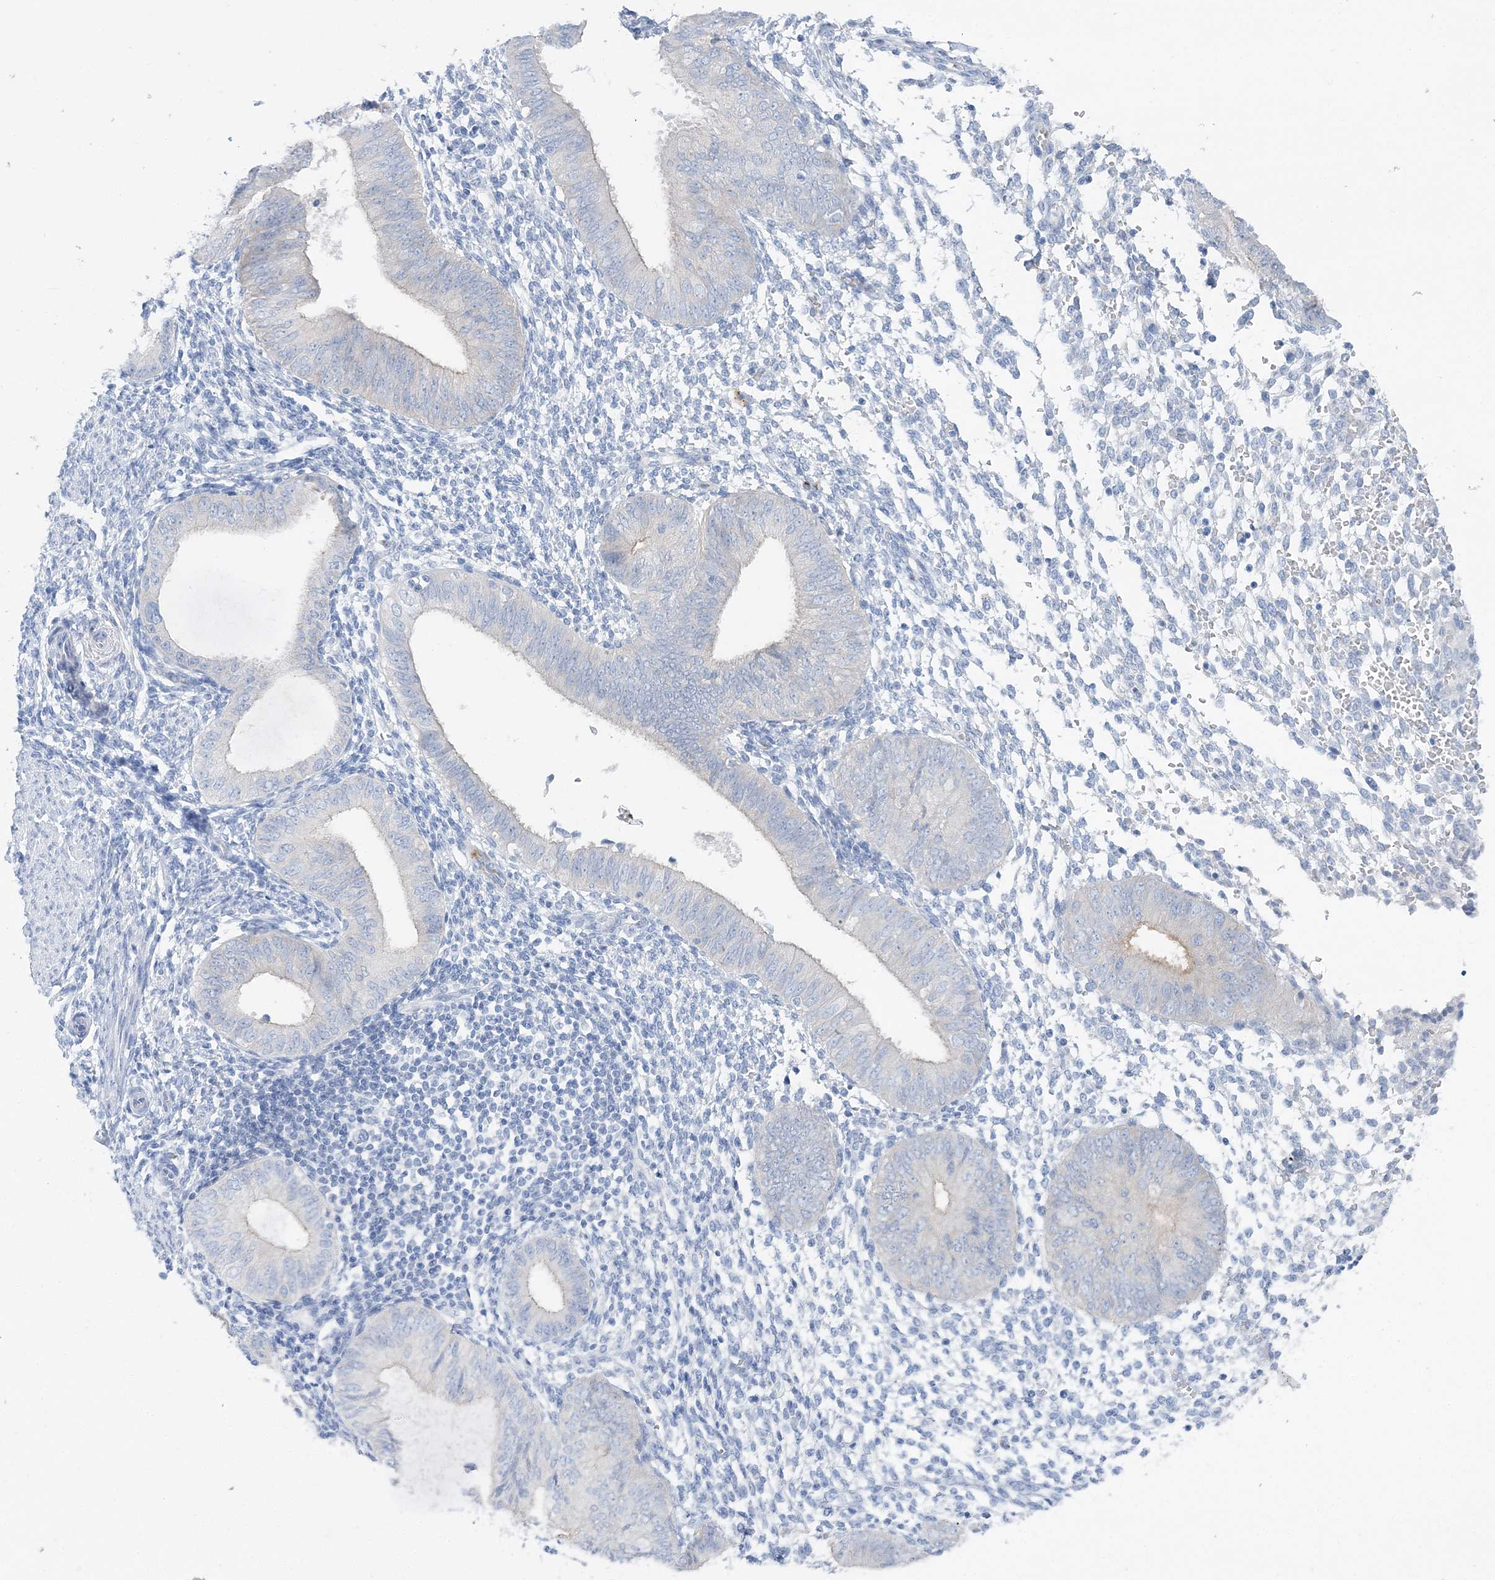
{"staining": {"intensity": "negative", "quantity": "none", "location": "none"}, "tissue": "endometrium", "cell_type": "Cells in endometrial stroma", "image_type": "normal", "snomed": [{"axis": "morphology", "description": "Normal tissue, NOS"}, {"axis": "topography", "description": "Uterus"}, {"axis": "topography", "description": "Endometrium"}], "caption": "A micrograph of endometrium stained for a protein demonstrates no brown staining in cells in endometrial stroma.", "gene": "SLC5A6", "patient": {"sex": "female", "age": 48}}